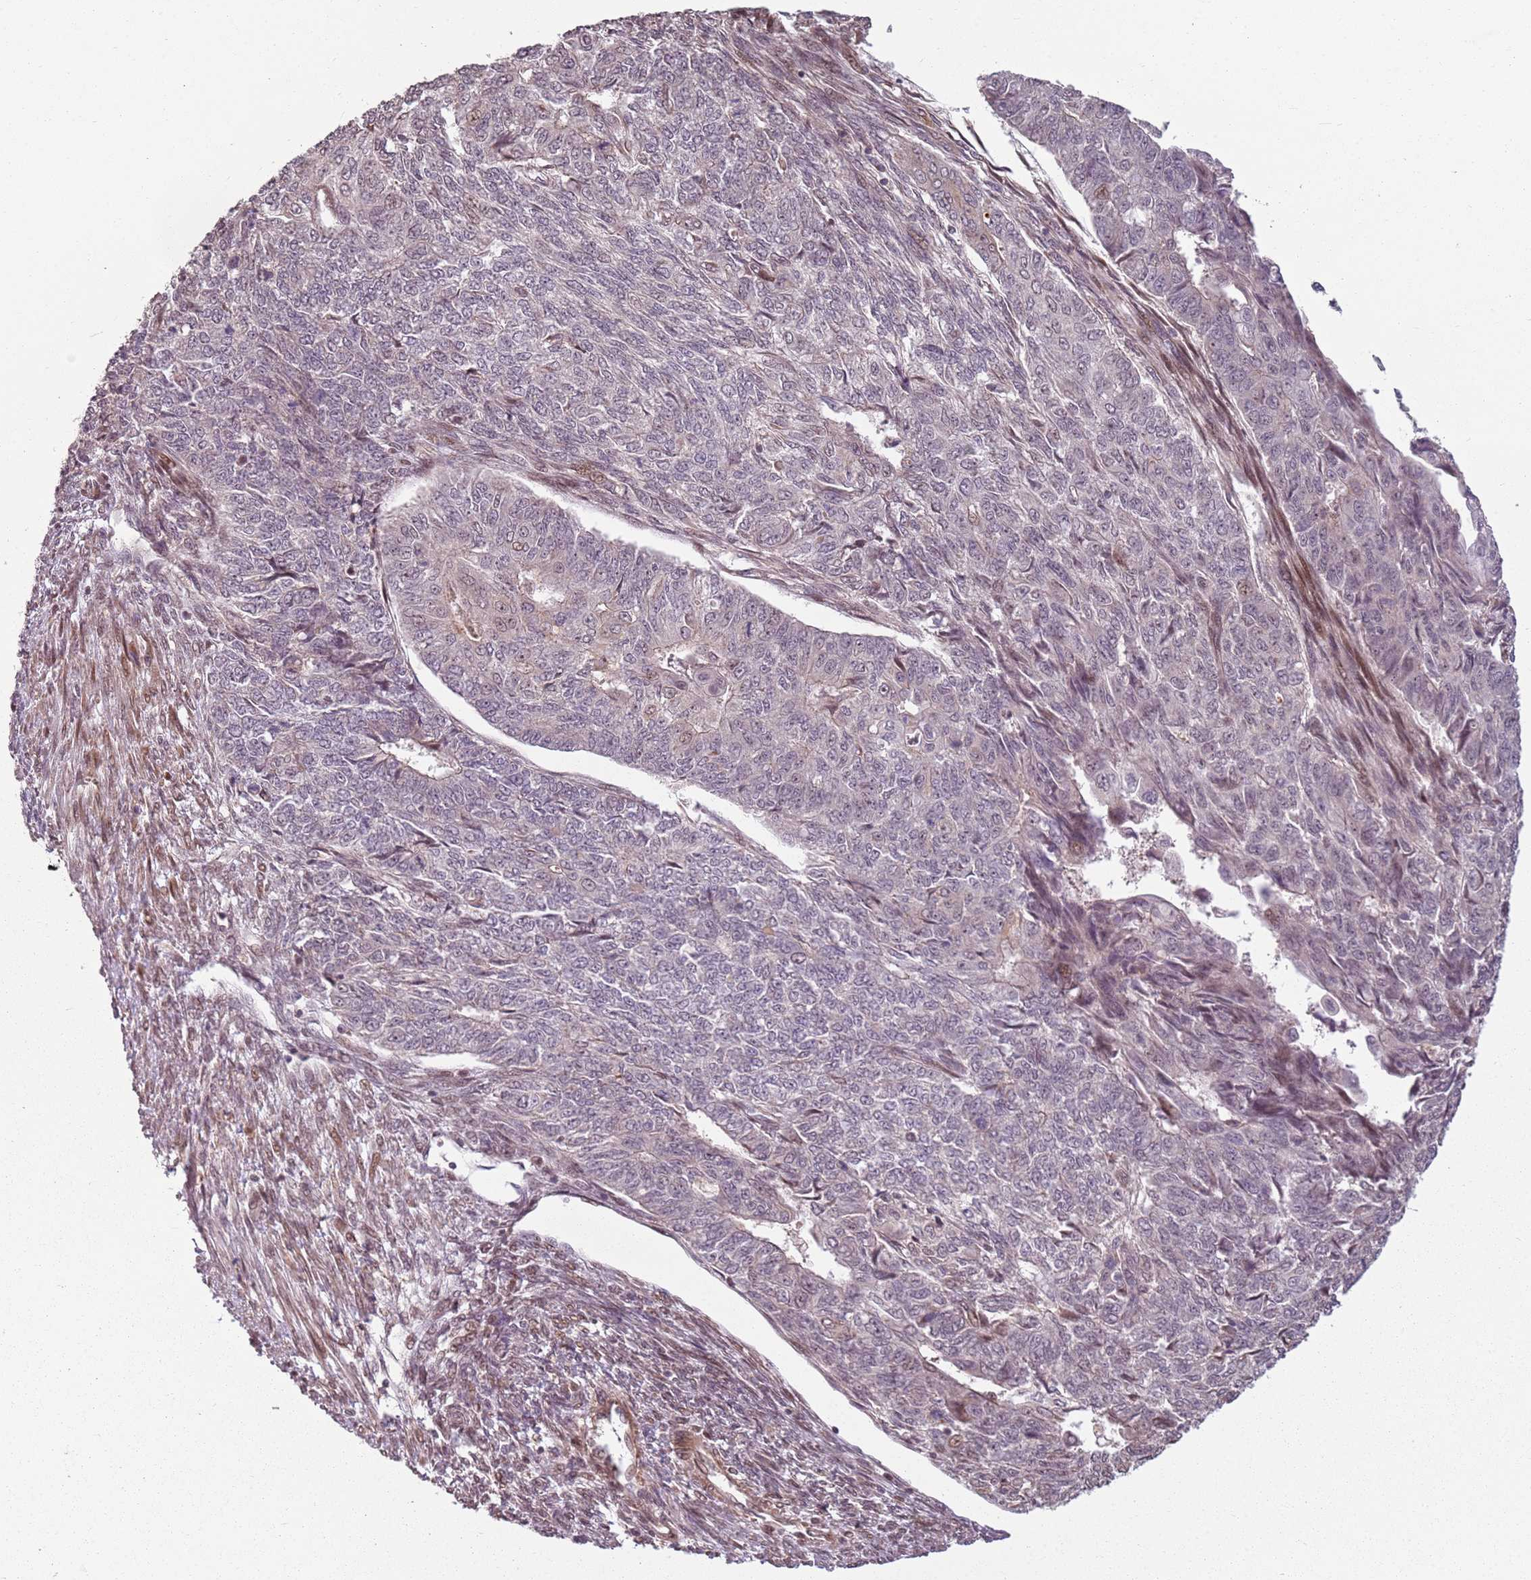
{"staining": {"intensity": "weak", "quantity": "<25%", "location": "nuclear"}, "tissue": "endometrial cancer", "cell_type": "Tumor cells", "image_type": "cancer", "snomed": [{"axis": "morphology", "description": "Adenocarcinoma, NOS"}, {"axis": "topography", "description": "Endometrium"}], "caption": "Immunohistochemistry (IHC) image of neoplastic tissue: endometrial cancer (adenocarcinoma) stained with DAB displays no significant protein expression in tumor cells.", "gene": "CHURC1", "patient": {"sex": "female", "age": 32}}